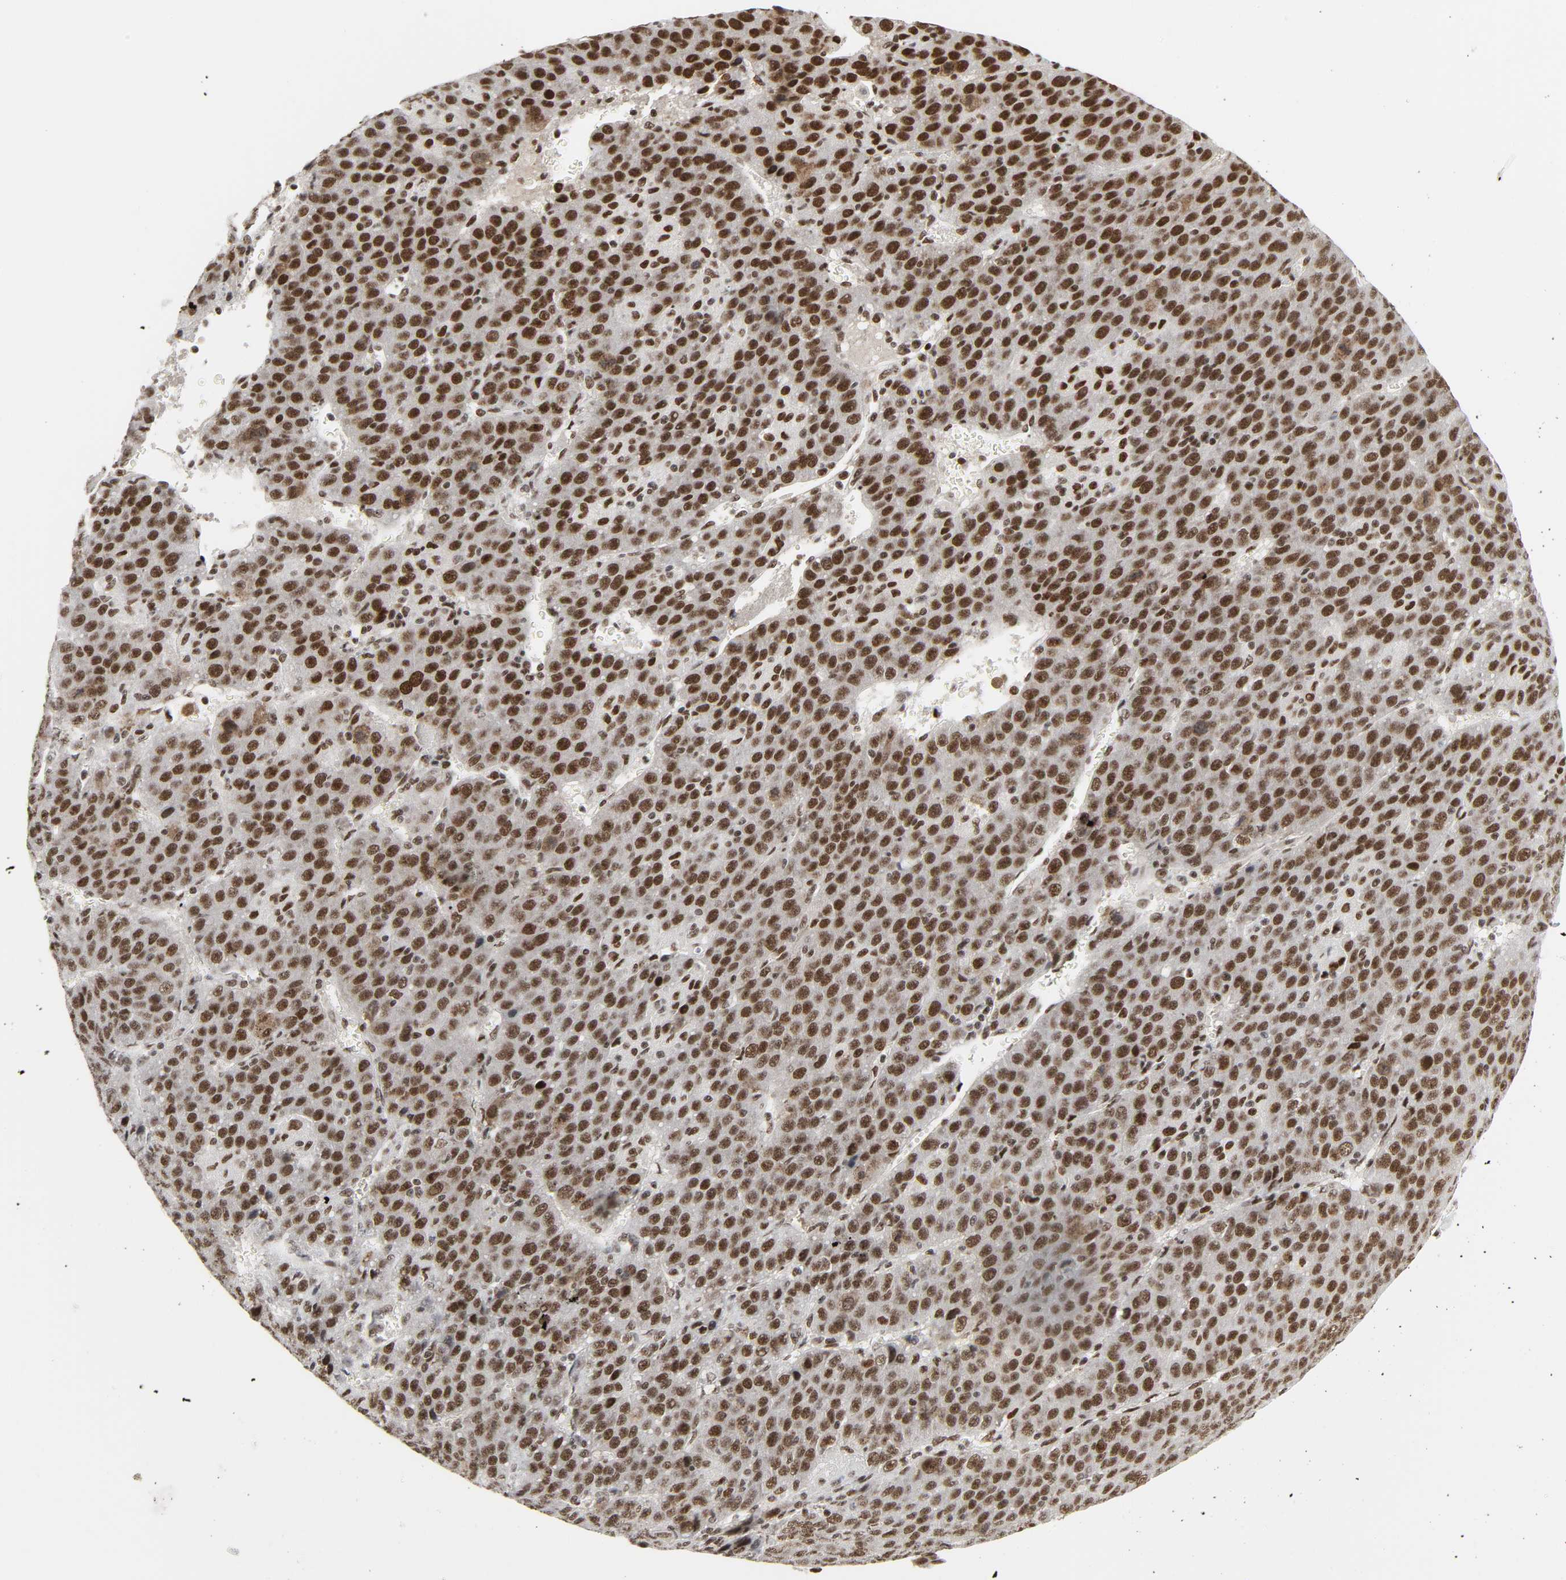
{"staining": {"intensity": "strong", "quantity": ">75%", "location": "nuclear"}, "tissue": "liver cancer", "cell_type": "Tumor cells", "image_type": "cancer", "snomed": [{"axis": "morphology", "description": "Carcinoma, Hepatocellular, NOS"}, {"axis": "topography", "description": "Liver"}], "caption": "Human liver cancer (hepatocellular carcinoma) stained with a protein marker exhibits strong staining in tumor cells.", "gene": "CDK7", "patient": {"sex": "female", "age": 53}}